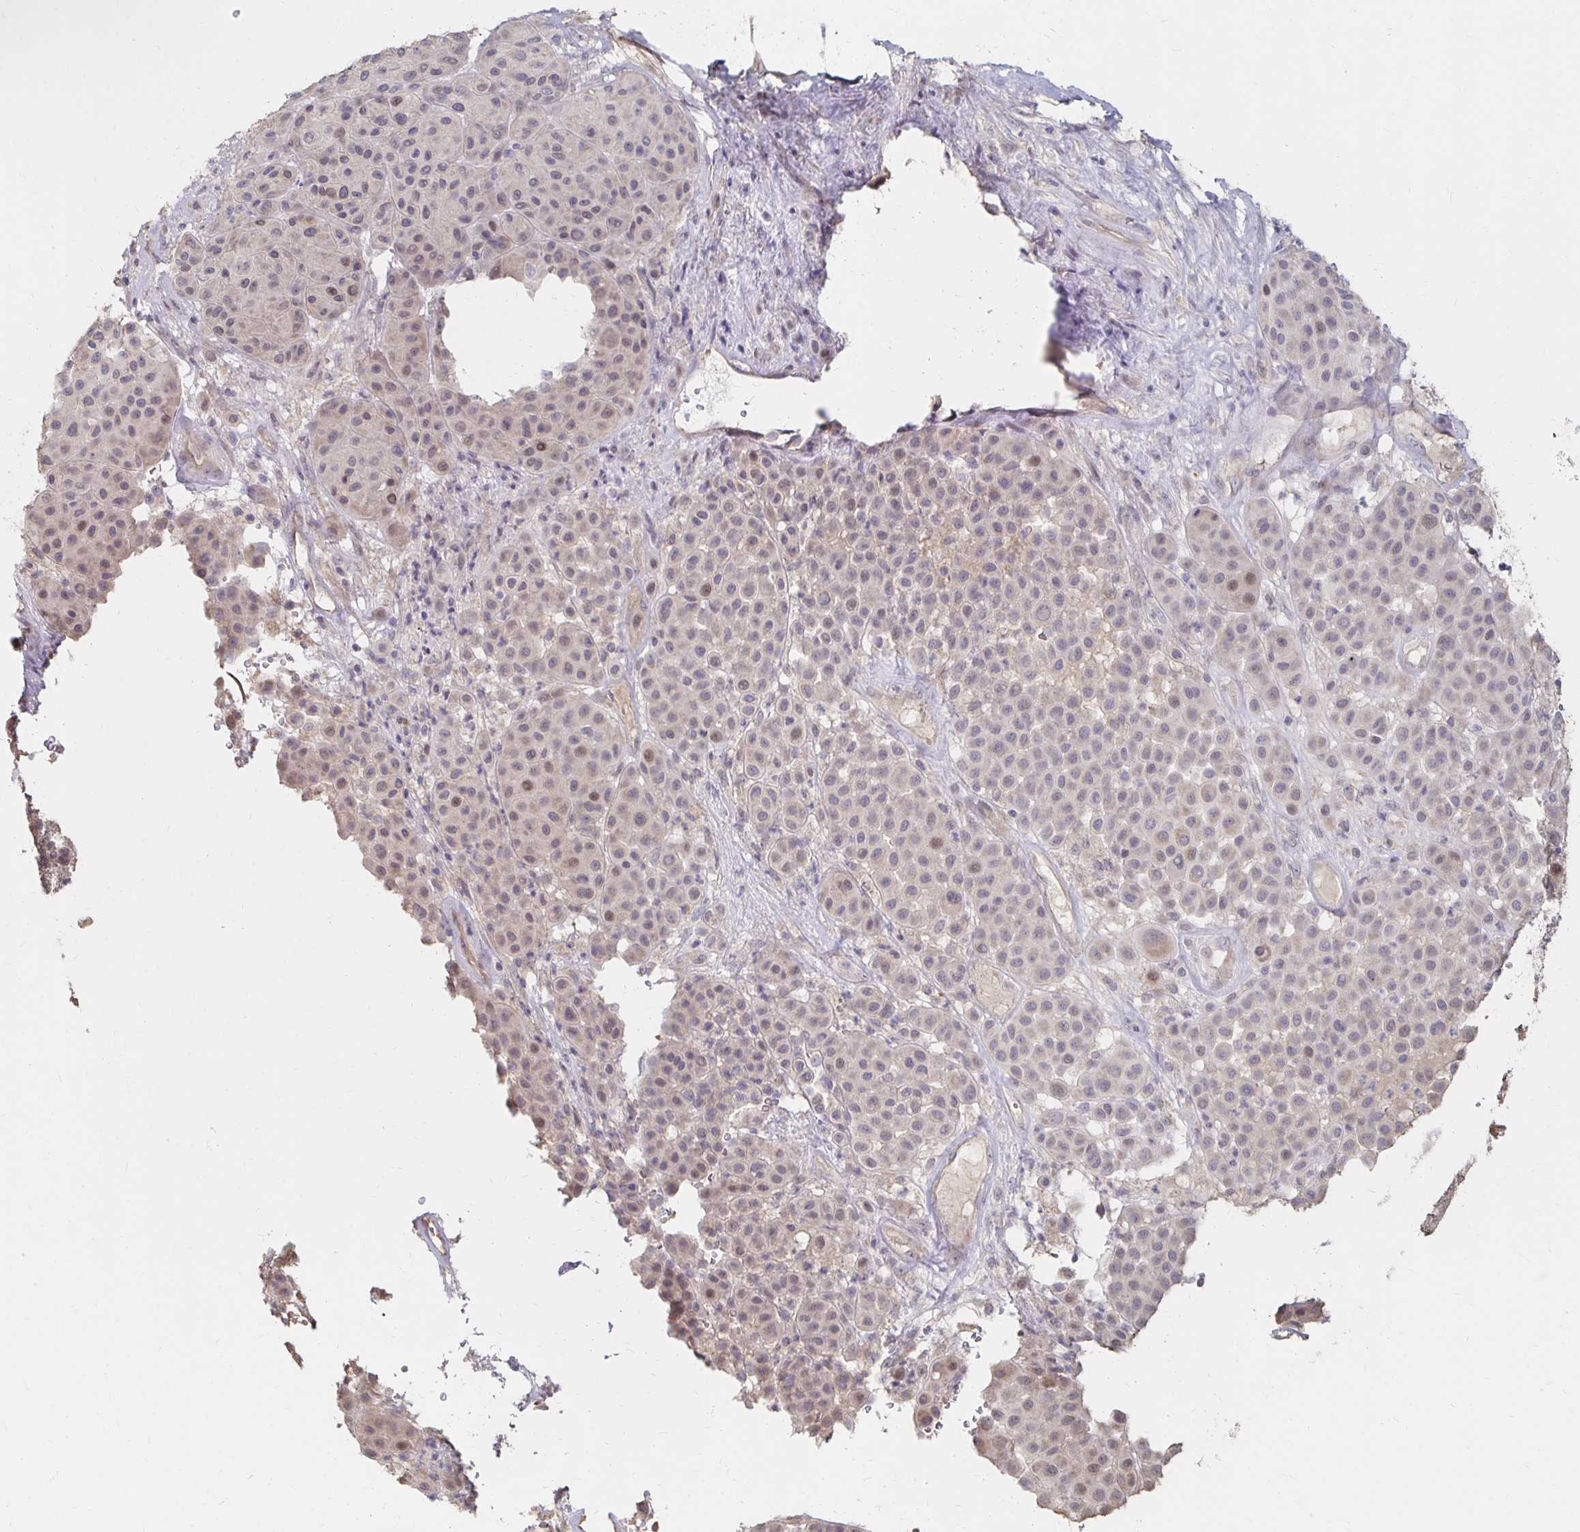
{"staining": {"intensity": "weak", "quantity": ">75%", "location": "cytoplasmic/membranous,nuclear"}, "tissue": "melanoma", "cell_type": "Tumor cells", "image_type": "cancer", "snomed": [{"axis": "morphology", "description": "Malignant melanoma, Metastatic site"}, {"axis": "topography", "description": "Smooth muscle"}], "caption": "Malignant melanoma (metastatic site) stained for a protein (brown) displays weak cytoplasmic/membranous and nuclear positive expression in approximately >75% of tumor cells.", "gene": "ZNF727", "patient": {"sex": "male", "age": 41}}